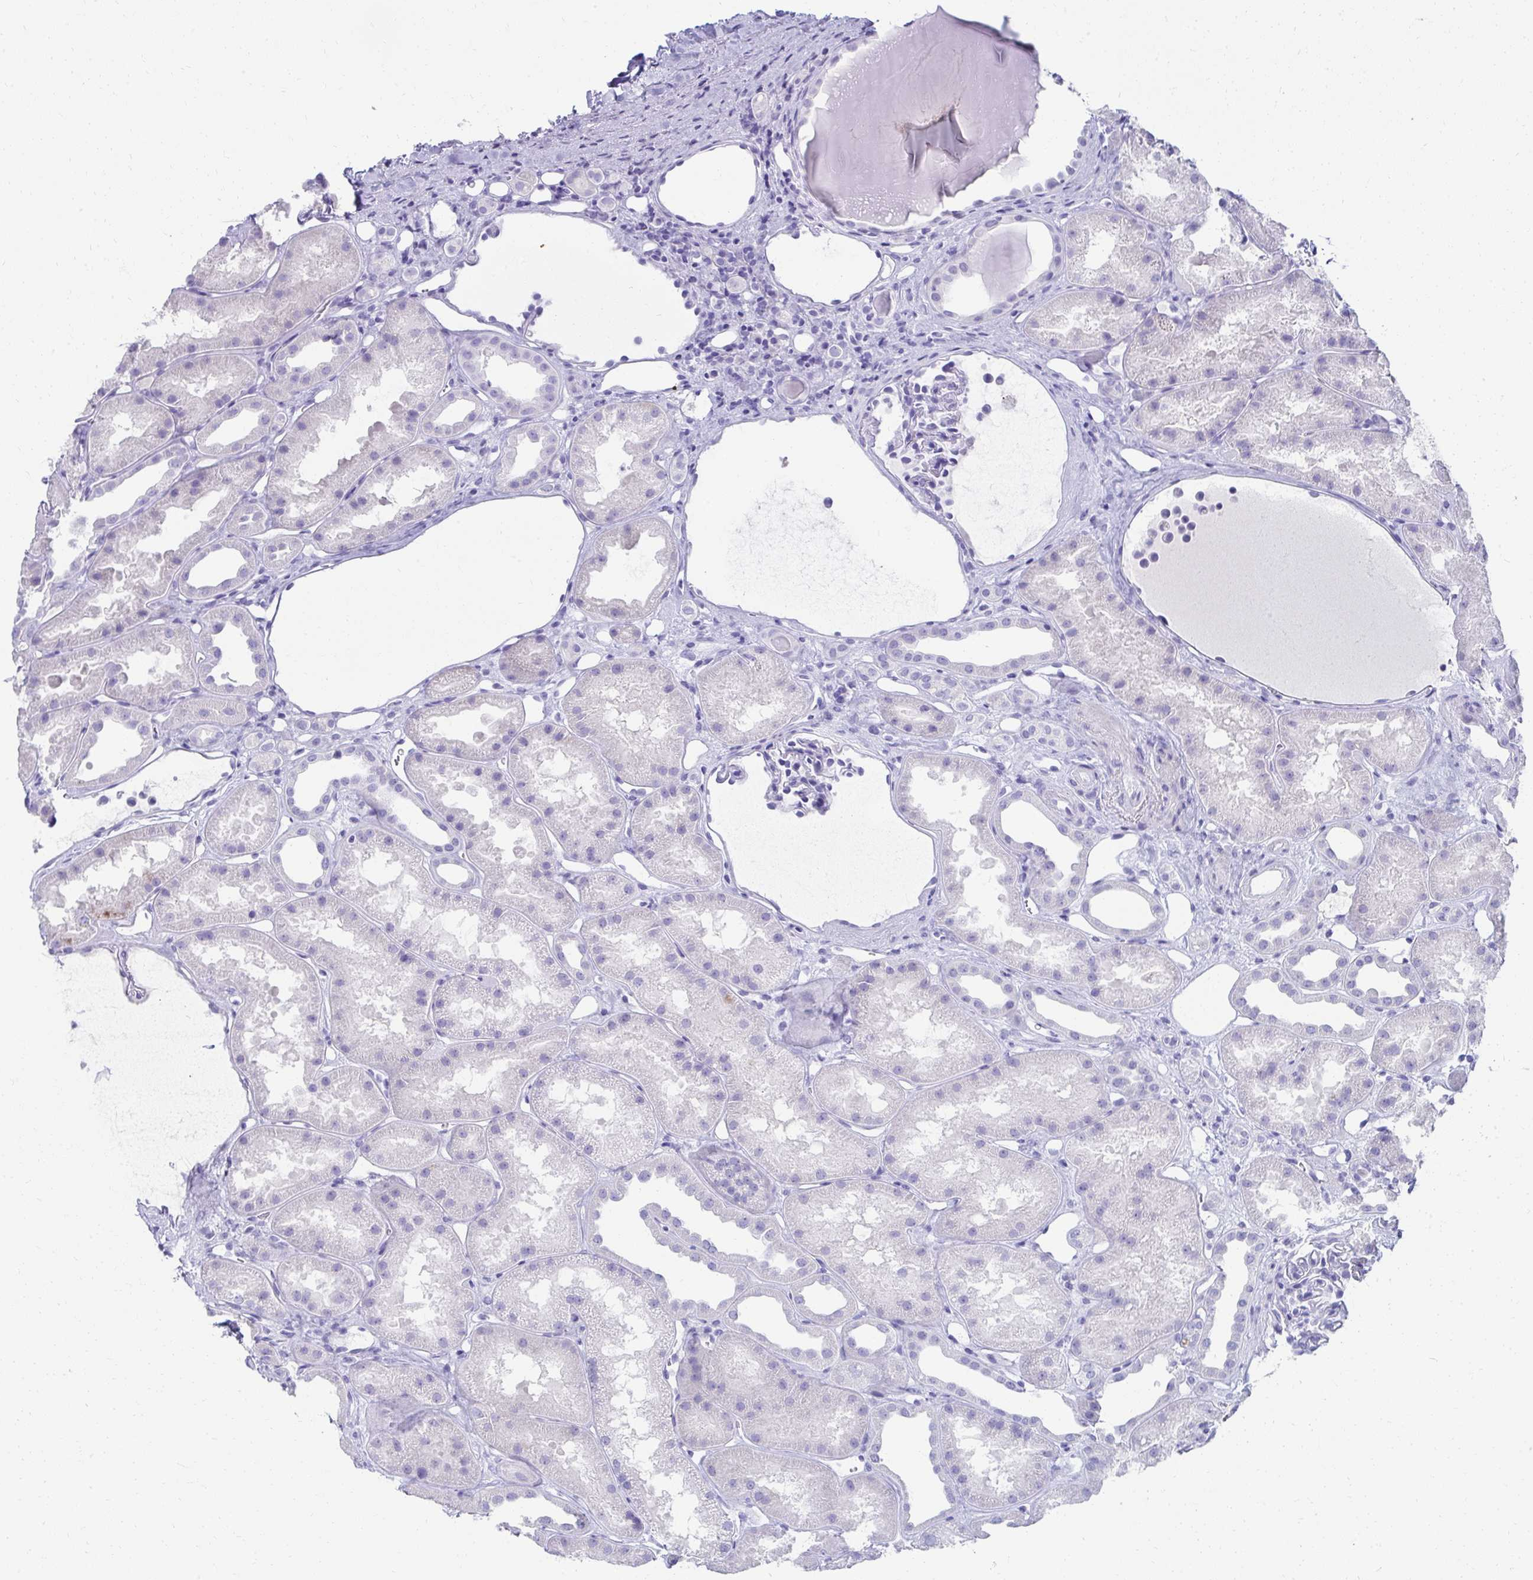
{"staining": {"intensity": "negative", "quantity": "none", "location": "none"}, "tissue": "kidney", "cell_type": "Cells in glomeruli", "image_type": "normal", "snomed": [{"axis": "morphology", "description": "Normal tissue, NOS"}, {"axis": "topography", "description": "Kidney"}], "caption": "The micrograph displays no significant positivity in cells in glomeruli of kidney. (DAB immunohistochemistry visualized using brightfield microscopy, high magnification).", "gene": "SEC14L3", "patient": {"sex": "male", "age": 61}}